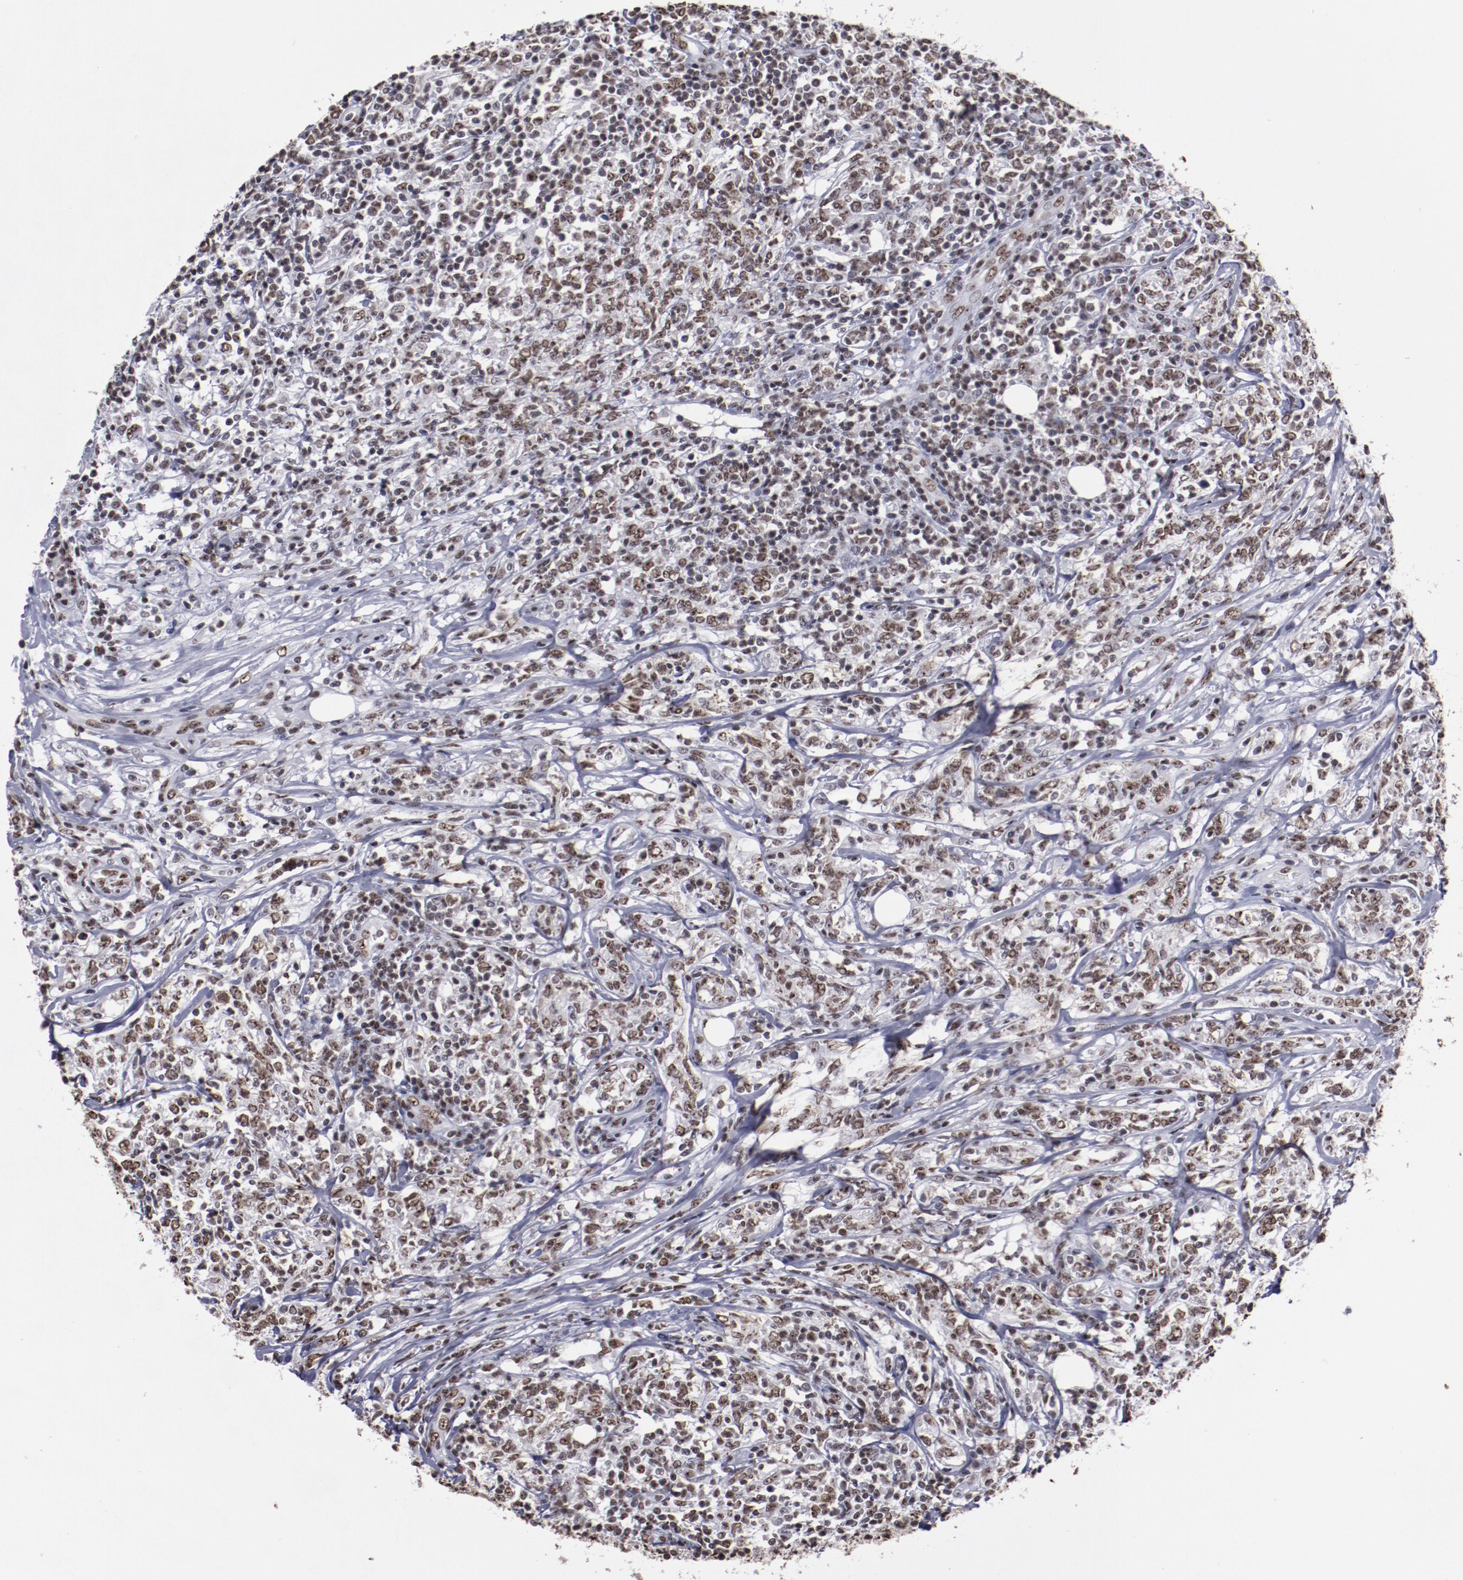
{"staining": {"intensity": "strong", "quantity": ">75%", "location": "nuclear"}, "tissue": "lymphoma", "cell_type": "Tumor cells", "image_type": "cancer", "snomed": [{"axis": "morphology", "description": "Malignant lymphoma, non-Hodgkin's type, High grade"}, {"axis": "topography", "description": "Lymph node"}], "caption": "Lymphoma tissue reveals strong nuclear staining in approximately >75% of tumor cells", "gene": "HNRNPA2B1", "patient": {"sex": "female", "age": 84}}